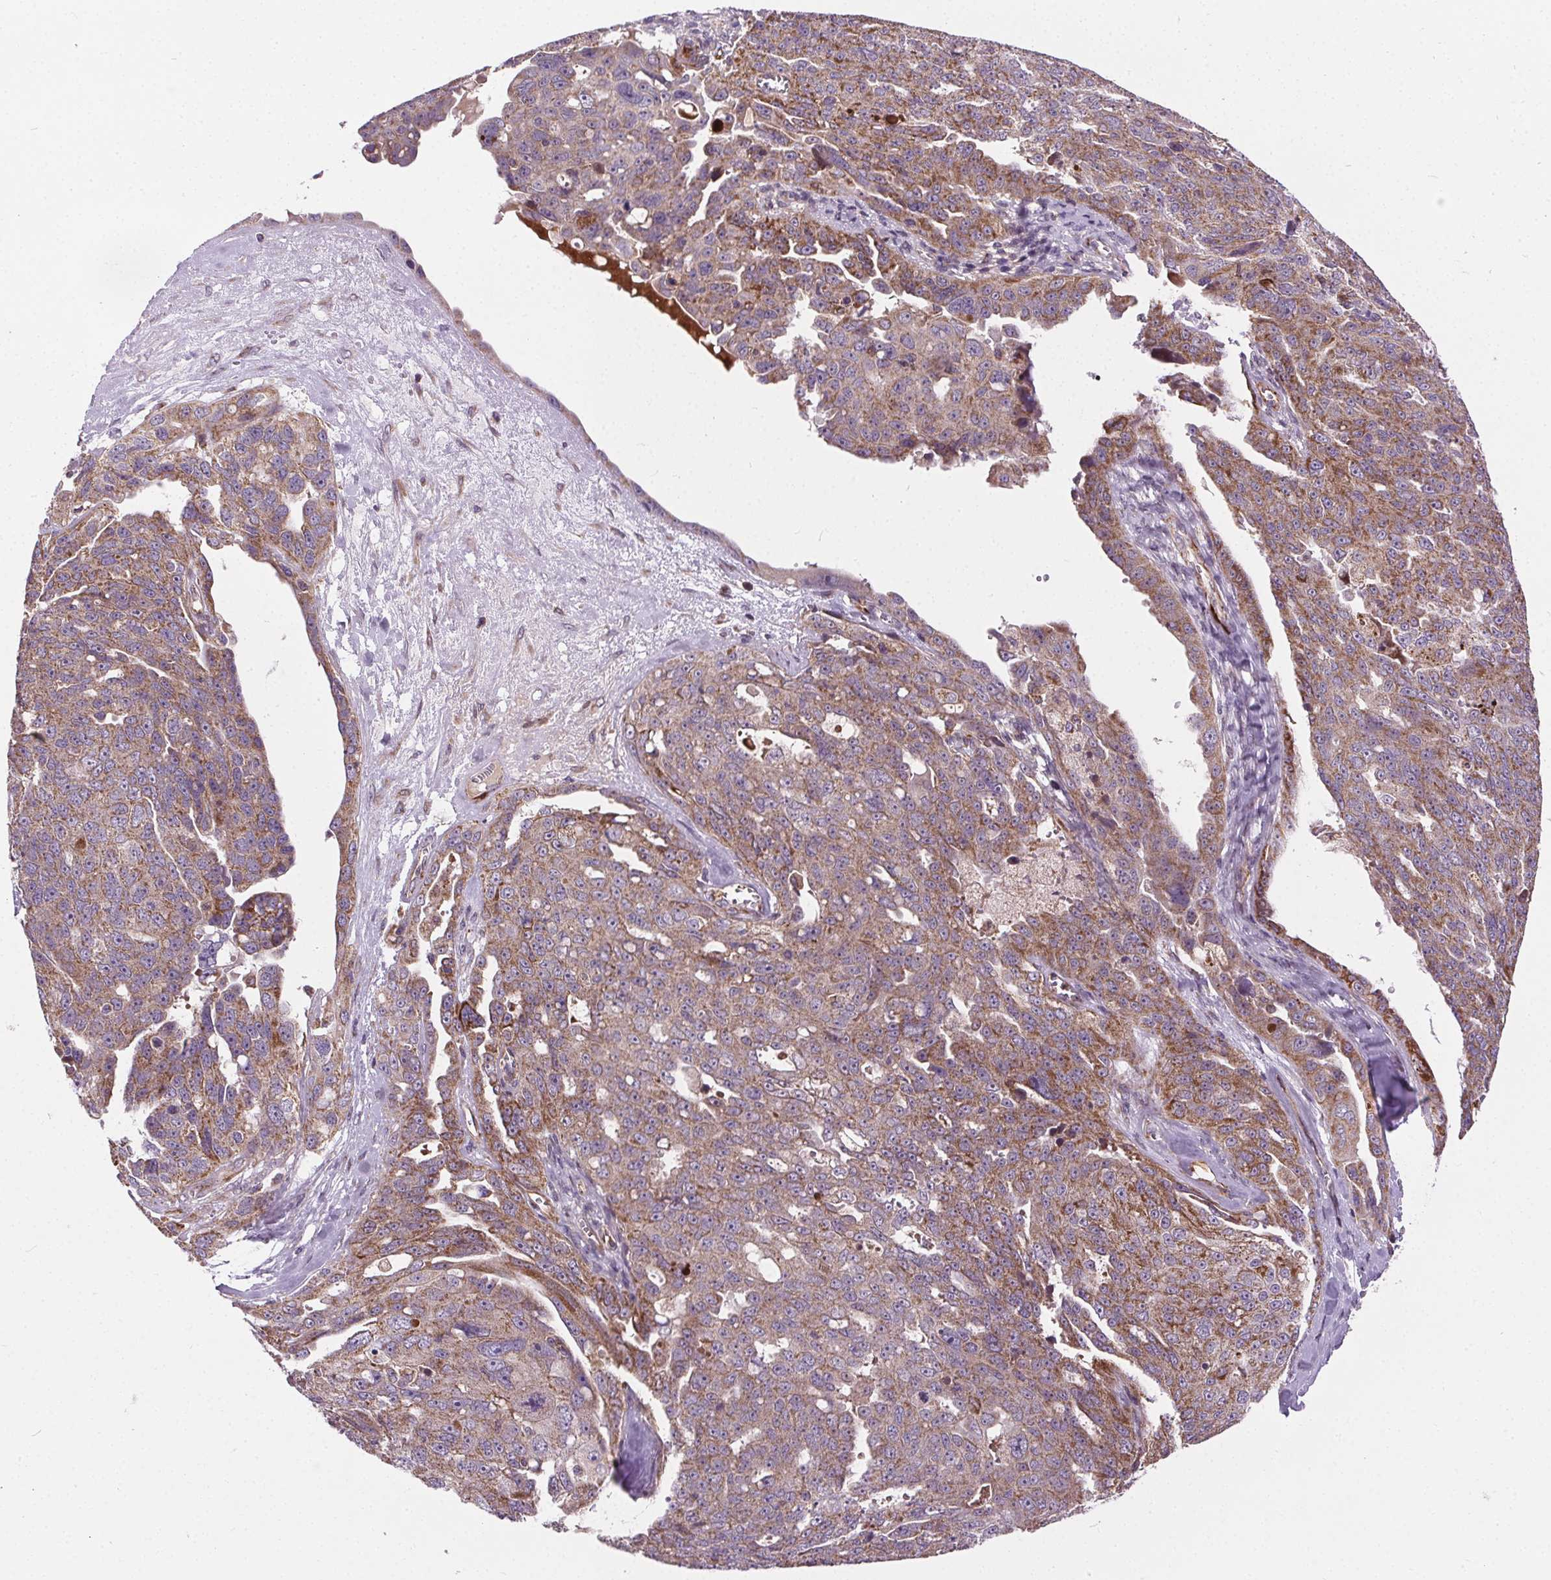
{"staining": {"intensity": "moderate", "quantity": "<25%", "location": "cytoplasmic/membranous"}, "tissue": "ovarian cancer", "cell_type": "Tumor cells", "image_type": "cancer", "snomed": [{"axis": "morphology", "description": "Carcinoma, endometroid"}, {"axis": "topography", "description": "Ovary"}], "caption": "Ovarian cancer (endometroid carcinoma) tissue shows moderate cytoplasmic/membranous expression in approximately <25% of tumor cells", "gene": "GOLT1B", "patient": {"sex": "female", "age": 70}}